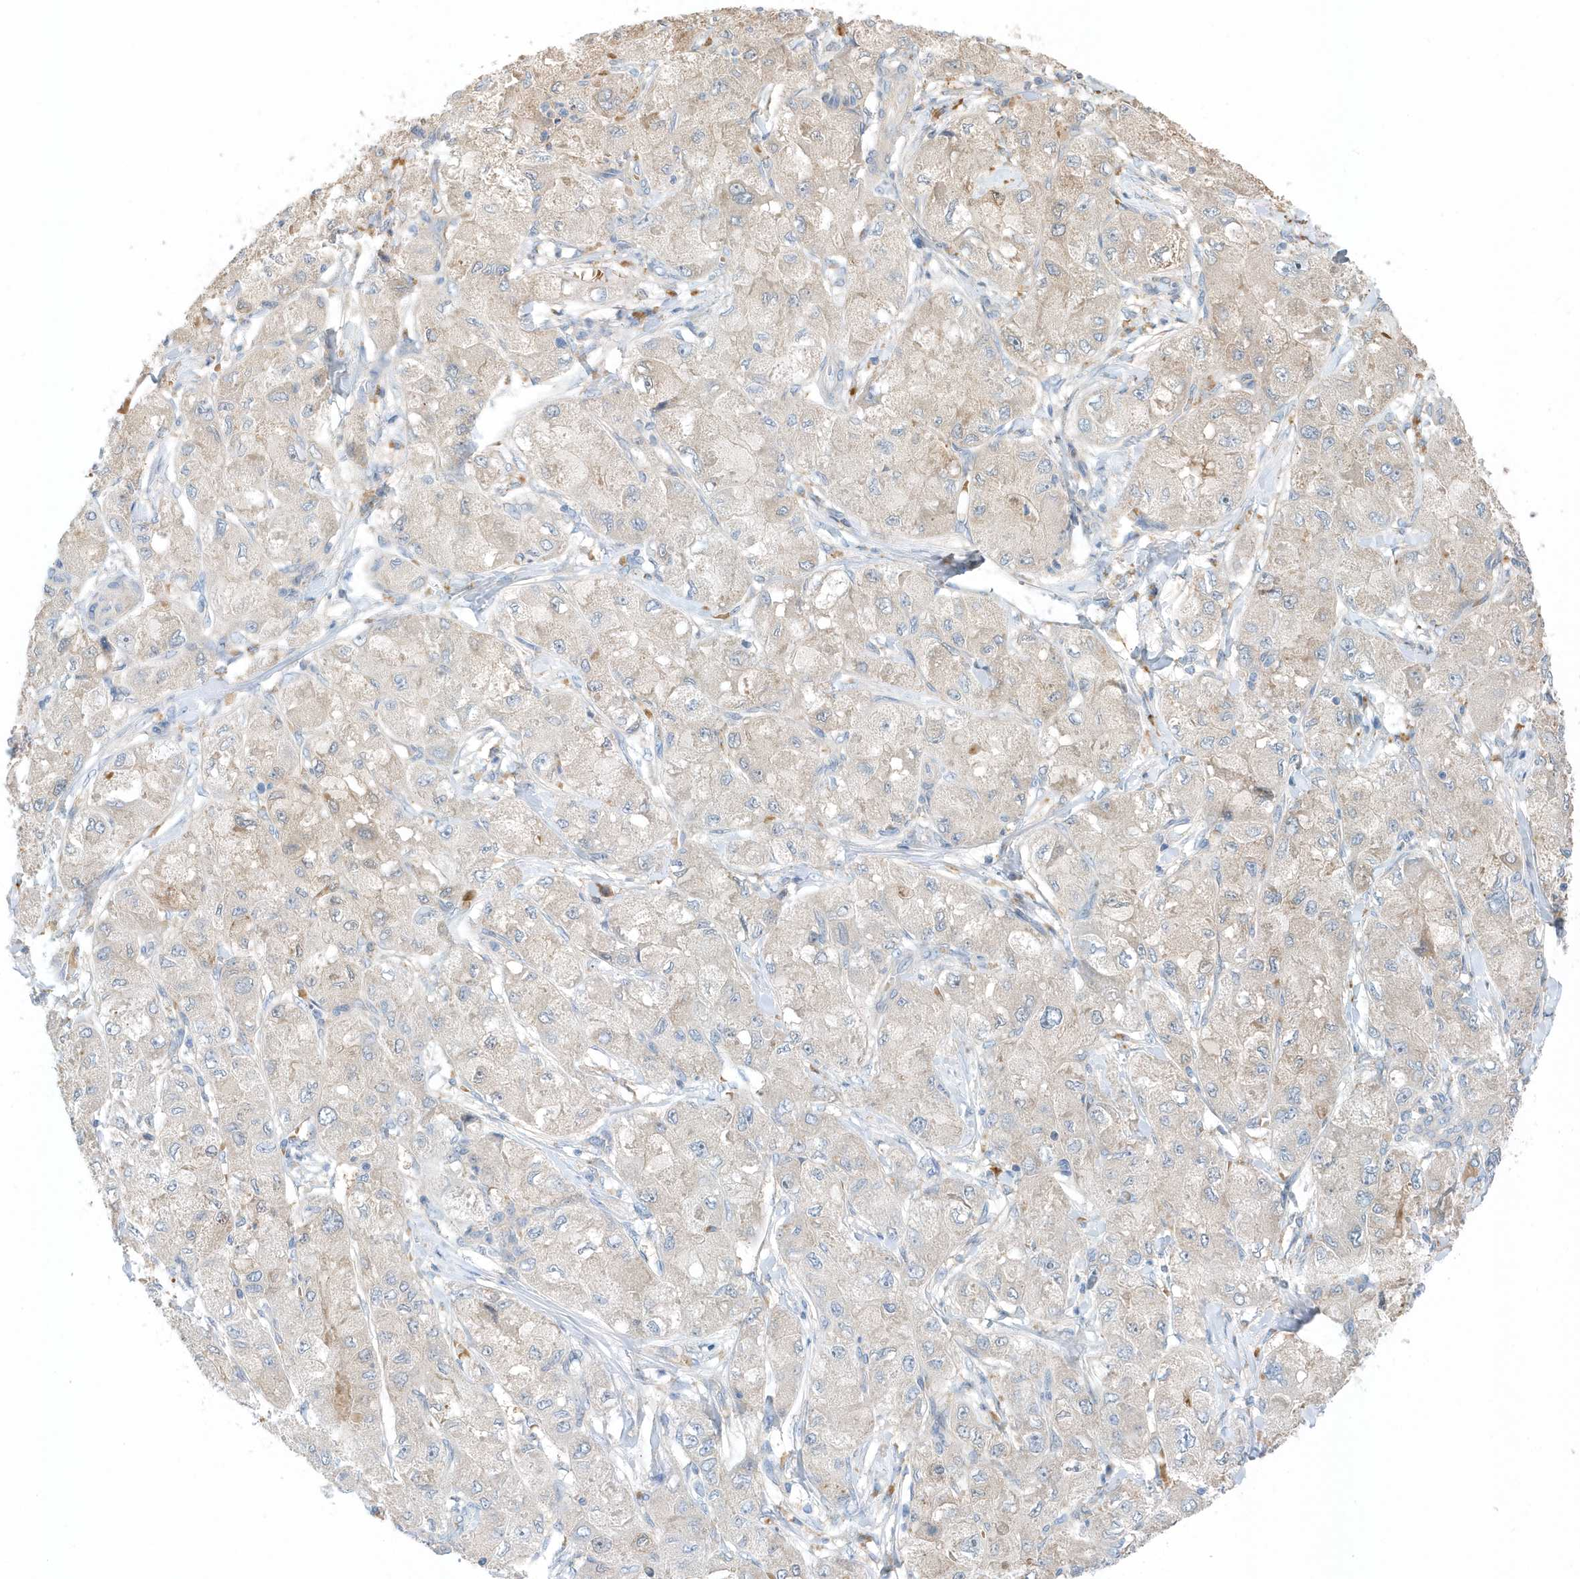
{"staining": {"intensity": "moderate", "quantity": "<25%", "location": "cytoplasmic/membranous,nuclear"}, "tissue": "liver cancer", "cell_type": "Tumor cells", "image_type": "cancer", "snomed": [{"axis": "morphology", "description": "Carcinoma, Hepatocellular, NOS"}, {"axis": "topography", "description": "Liver"}], "caption": "Immunohistochemical staining of liver hepatocellular carcinoma displays moderate cytoplasmic/membranous and nuclear protein staining in about <25% of tumor cells.", "gene": "USP53", "patient": {"sex": "male", "age": 80}}